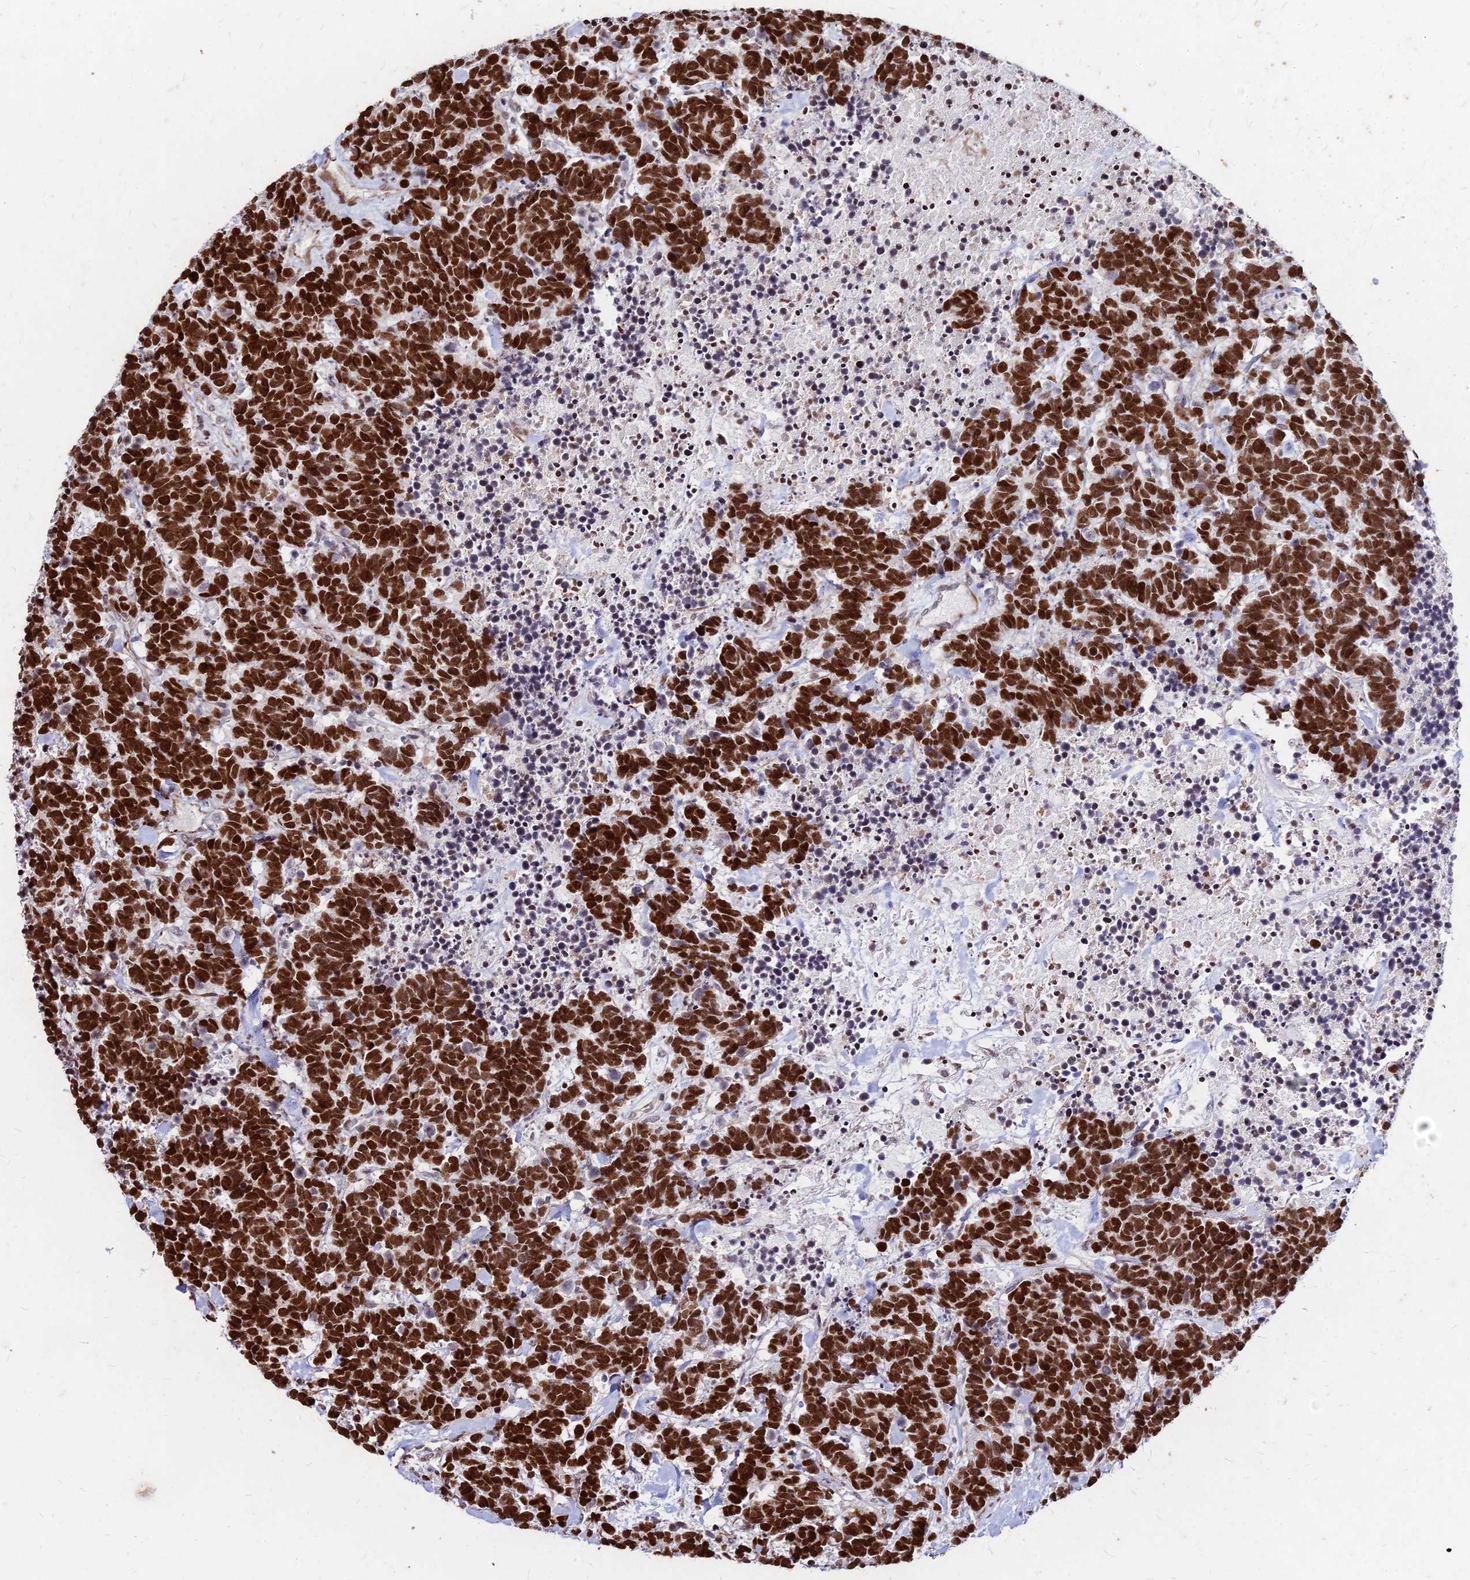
{"staining": {"intensity": "strong", "quantity": ">75%", "location": "nuclear"}, "tissue": "carcinoid", "cell_type": "Tumor cells", "image_type": "cancer", "snomed": [{"axis": "morphology", "description": "Carcinoma, NOS"}, {"axis": "morphology", "description": "Carcinoid, malignant, NOS"}, {"axis": "topography", "description": "Prostate"}], "caption": "Tumor cells display high levels of strong nuclear staining in about >75% of cells in human carcinoid (malignant).", "gene": "NYAP2", "patient": {"sex": "male", "age": 57}}